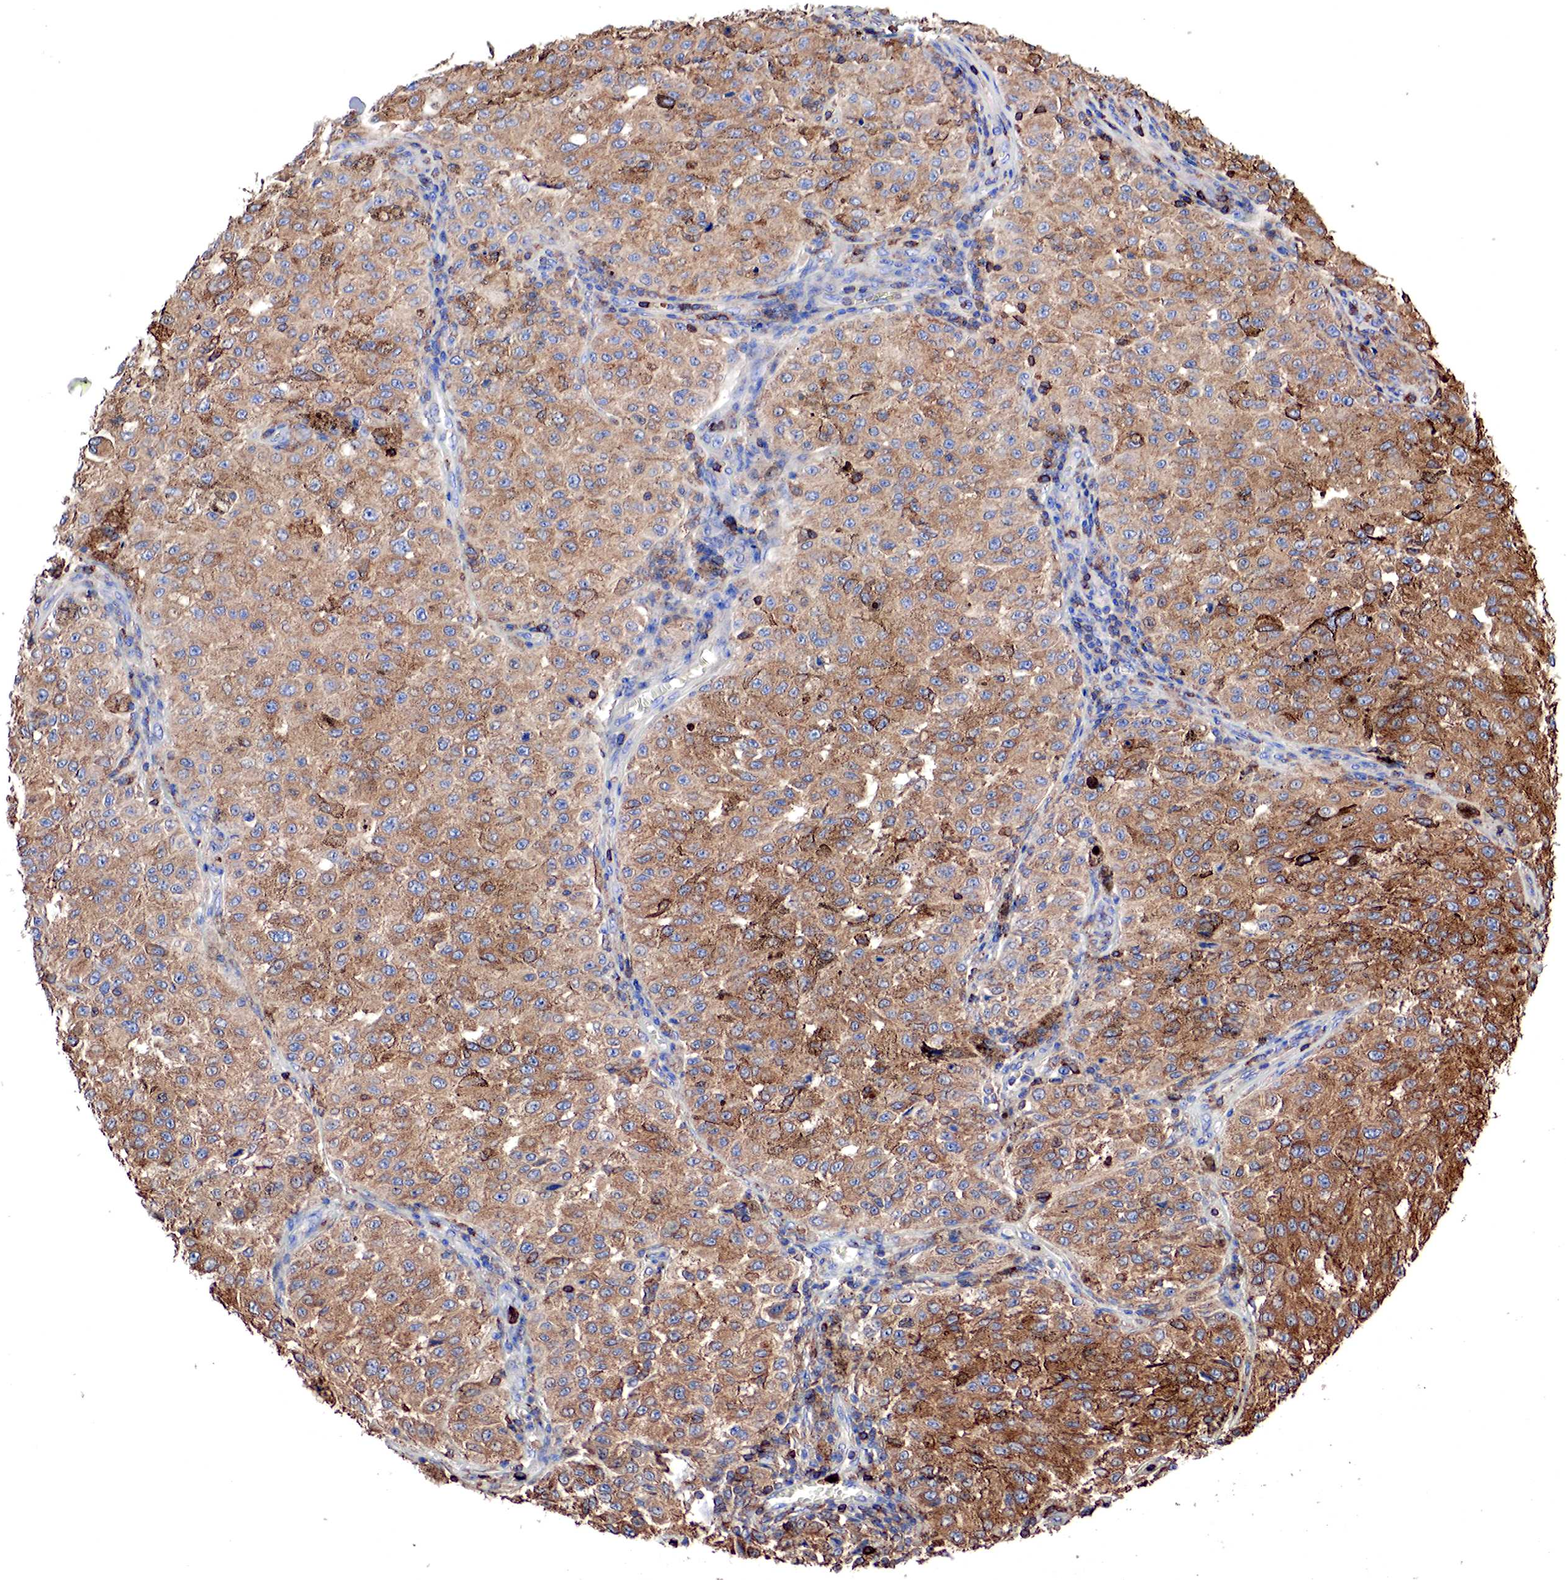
{"staining": {"intensity": "moderate", "quantity": ">75%", "location": "cytoplasmic/membranous"}, "tissue": "melanoma", "cell_type": "Tumor cells", "image_type": "cancer", "snomed": [{"axis": "morphology", "description": "Malignant melanoma, NOS"}, {"axis": "topography", "description": "Skin"}], "caption": "Protein expression analysis of human melanoma reveals moderate cytoplasmic/membranous expression in approximately >75% of tumor cells. Immunohistochemistry (ihc) stains the protein in brown and the nuclei are stained blue.", "gene": "G6PD", "patient": {"sex": "female", "age": 64}}